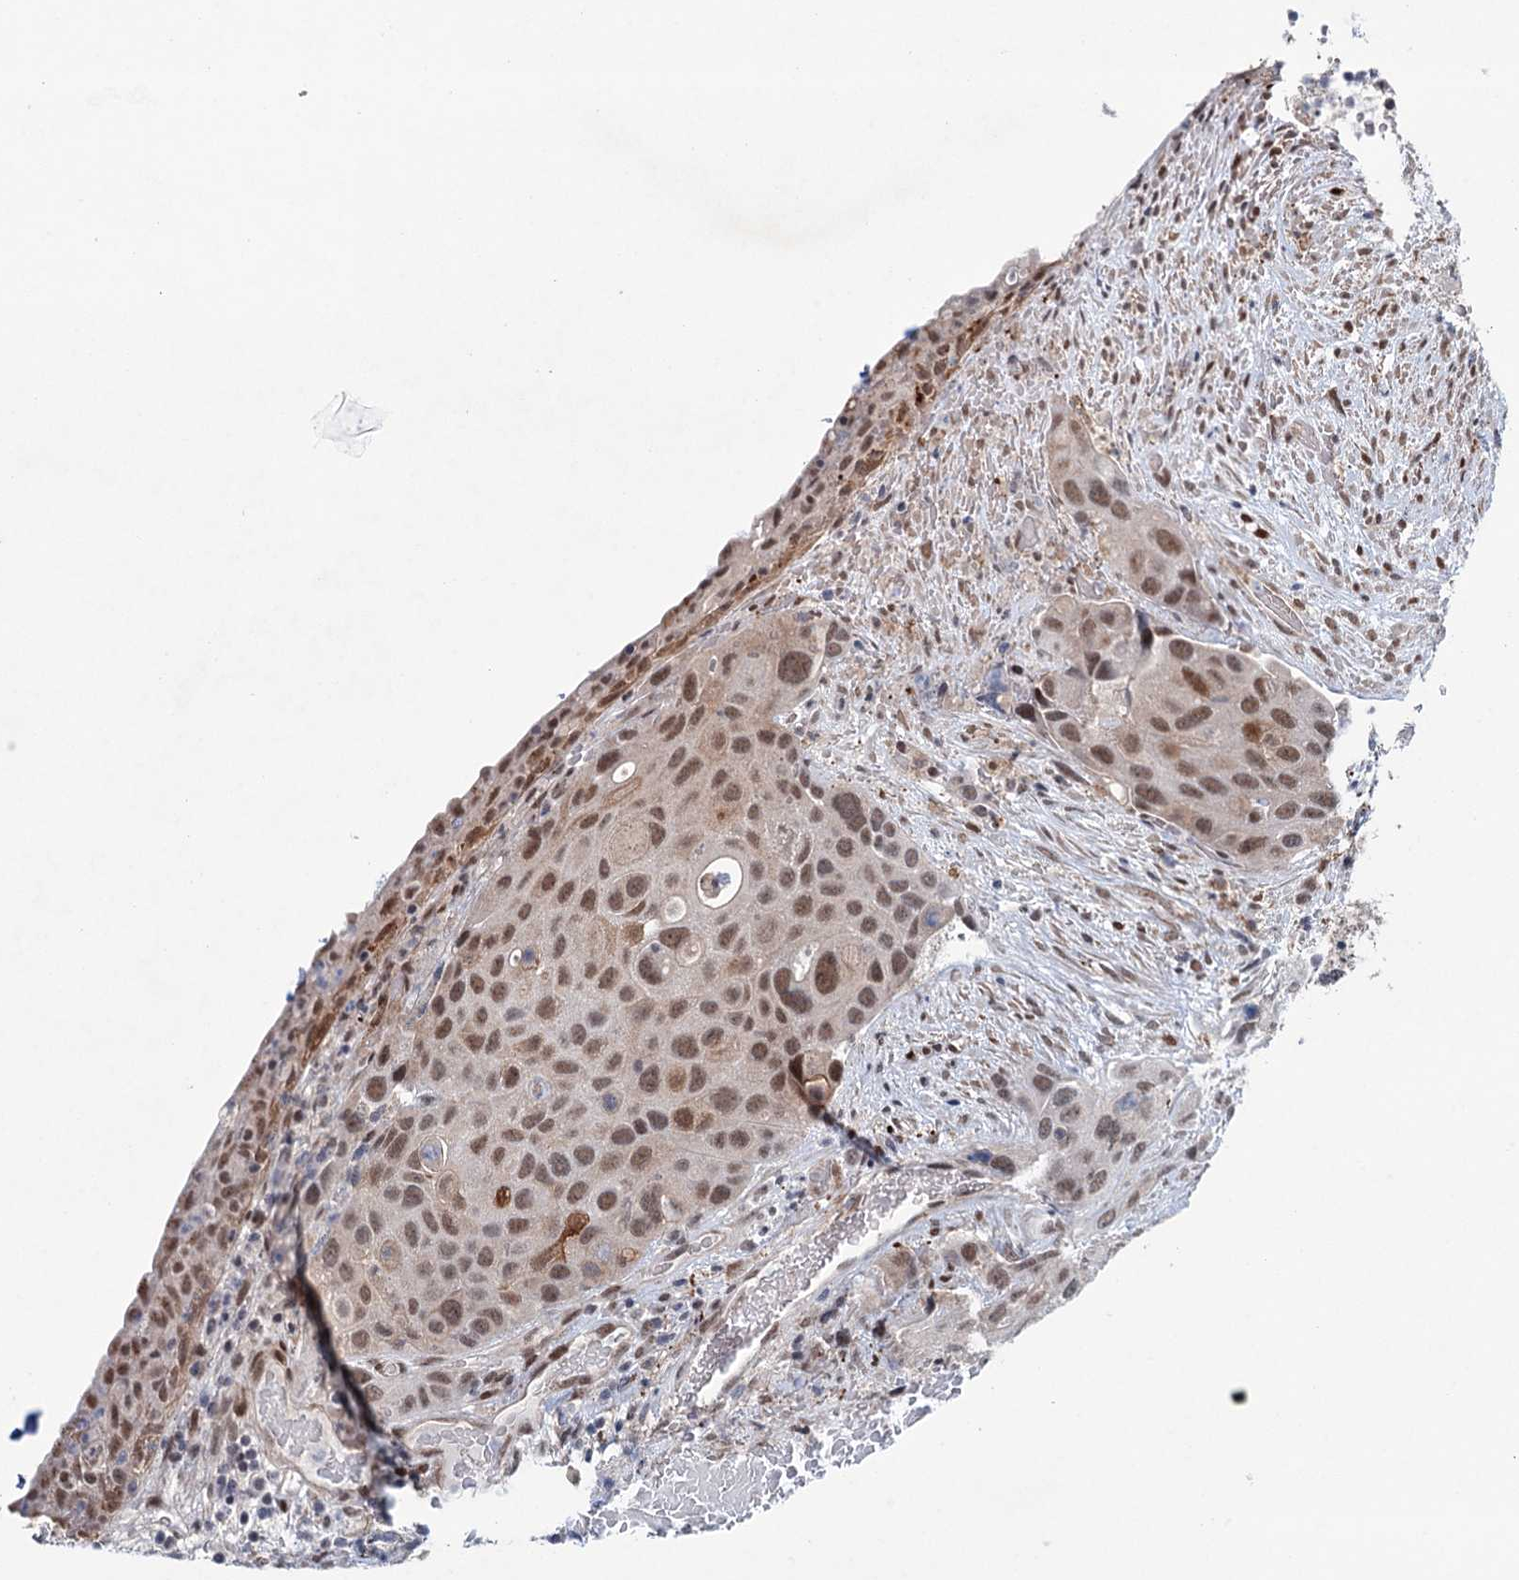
{"staining": {"intensity": "moderate", "quantity": "25%-75%", "location": "nuclear"}, "tissue": "urothelial cancer", "cell_type": "Tumor cells", "image_type": "cancer", "snomed": [{"axis": "morphology", "description": "Normal tissue, NOS"}, {"axis": "morphology", "description": "Urothelial carcinoma, High grade"}, {"axis": "topography", "description": "Vascular tissue"}, {"axis": "topography", "description": "Urinary bladder"}], "caption": "IHC micrograph of human urothelial carcinoma (high-grade) stained for a protein (brown), which reveals medium levels of moderate nuclear staining in approximately 25%-75% of tumor cells.", "gene": "FAM53A", "patient": {"sex": "female", "age": 56}}